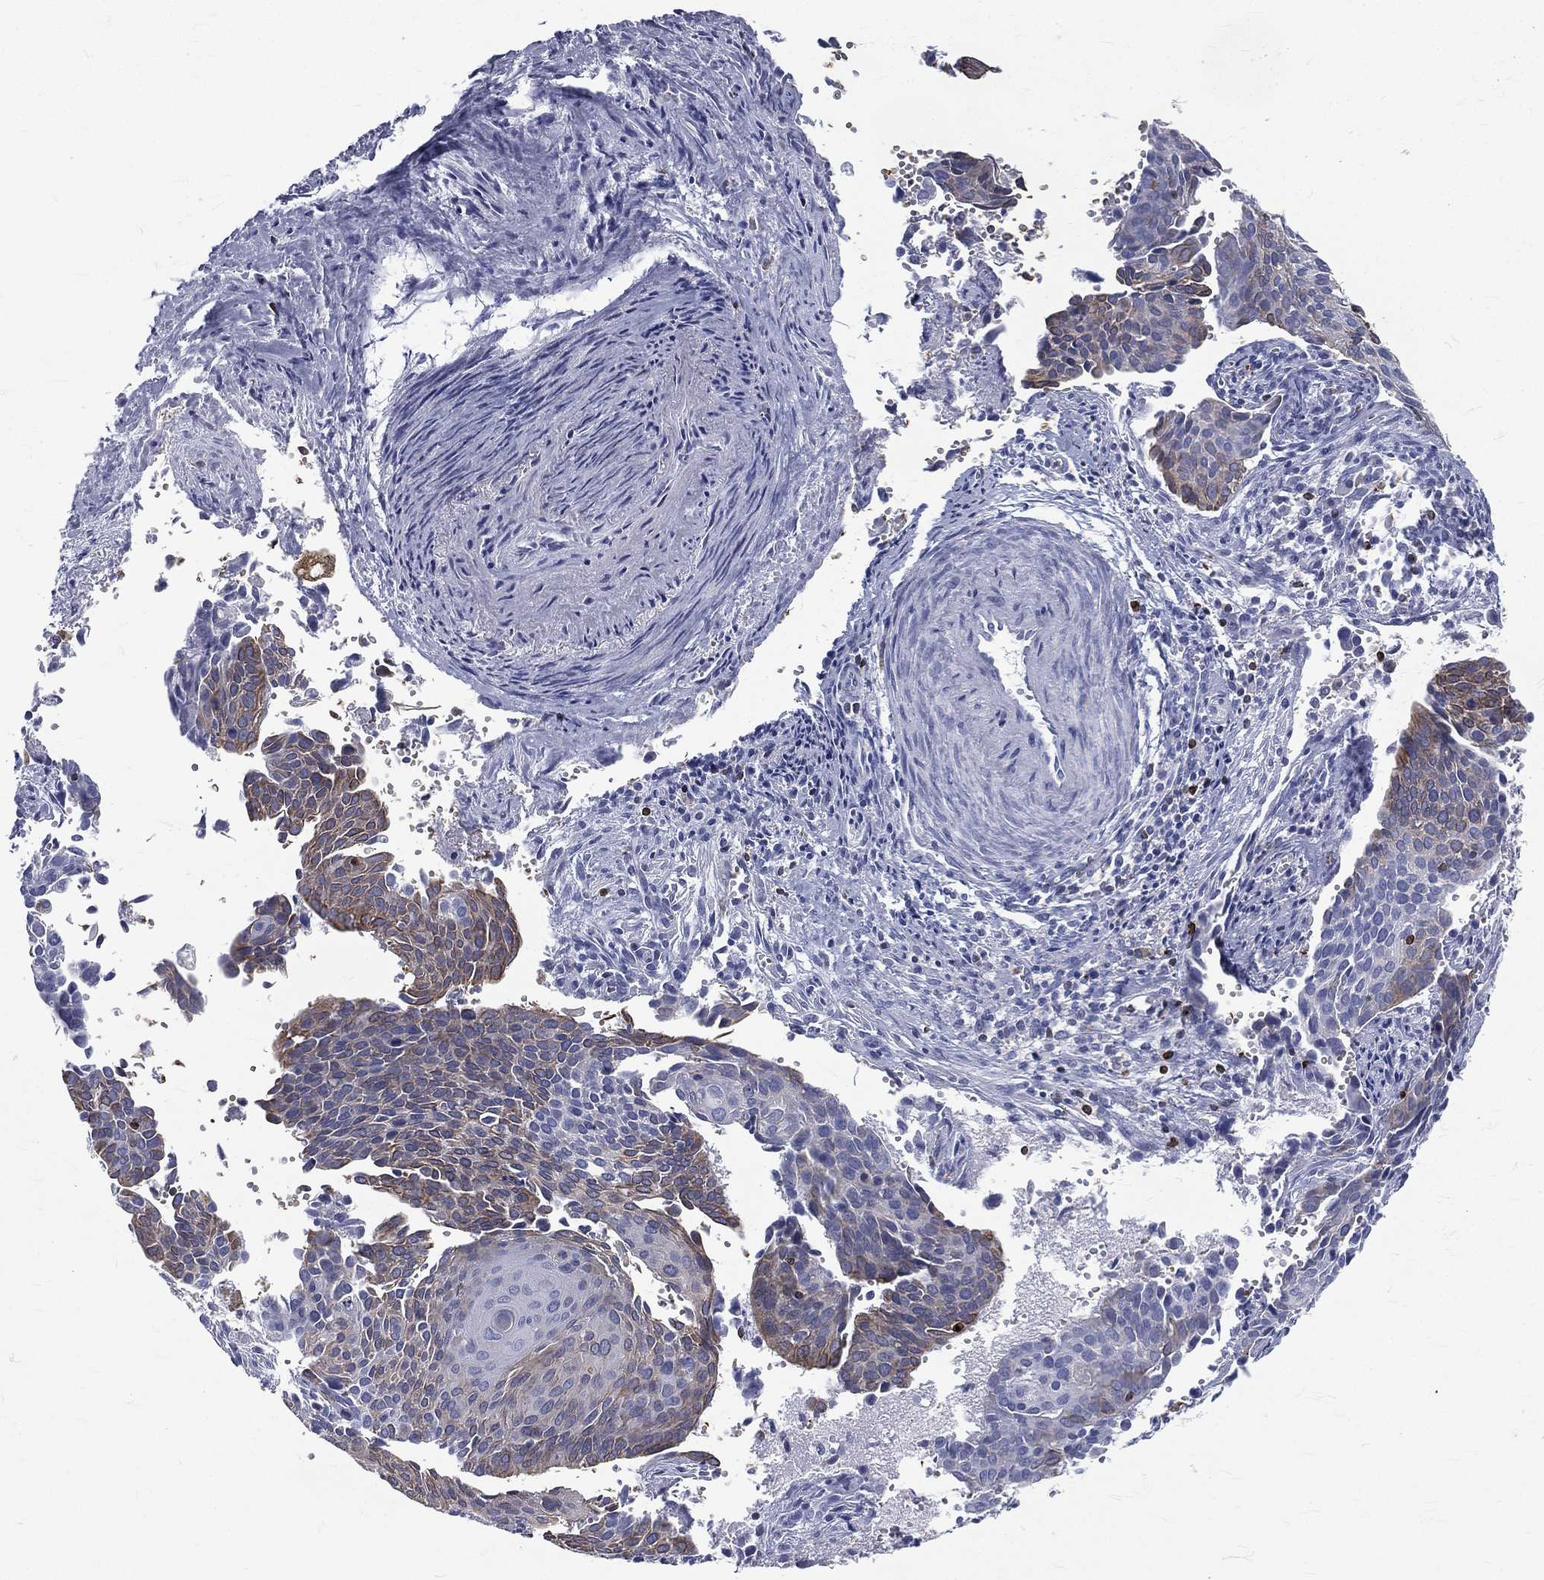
{"staining": {"intensity": "weak", "quantity": "<25%", "location": "cytoplasmic/membranous"}, "tissue": "cervical cancer", "cell_type": "Tumor cells", "image_type": "cancer", "snomed": [{"axis": "morphology", "description": "Squamous cell carcinoma, NOS"}, {"axis": "topography", "description": "Cervix"}], "caption": "There is no significant staining in tumor cells of cervical cancer (squamous cell carcinoma). Brightfield microscopy of IHC stained with DAB (3,3'-diaminobenzidine) (brown) and hematoxylin (blue), captured at high magnification.", "gene": "CTSW", "patient": {"sex": "female", "age": 29}}